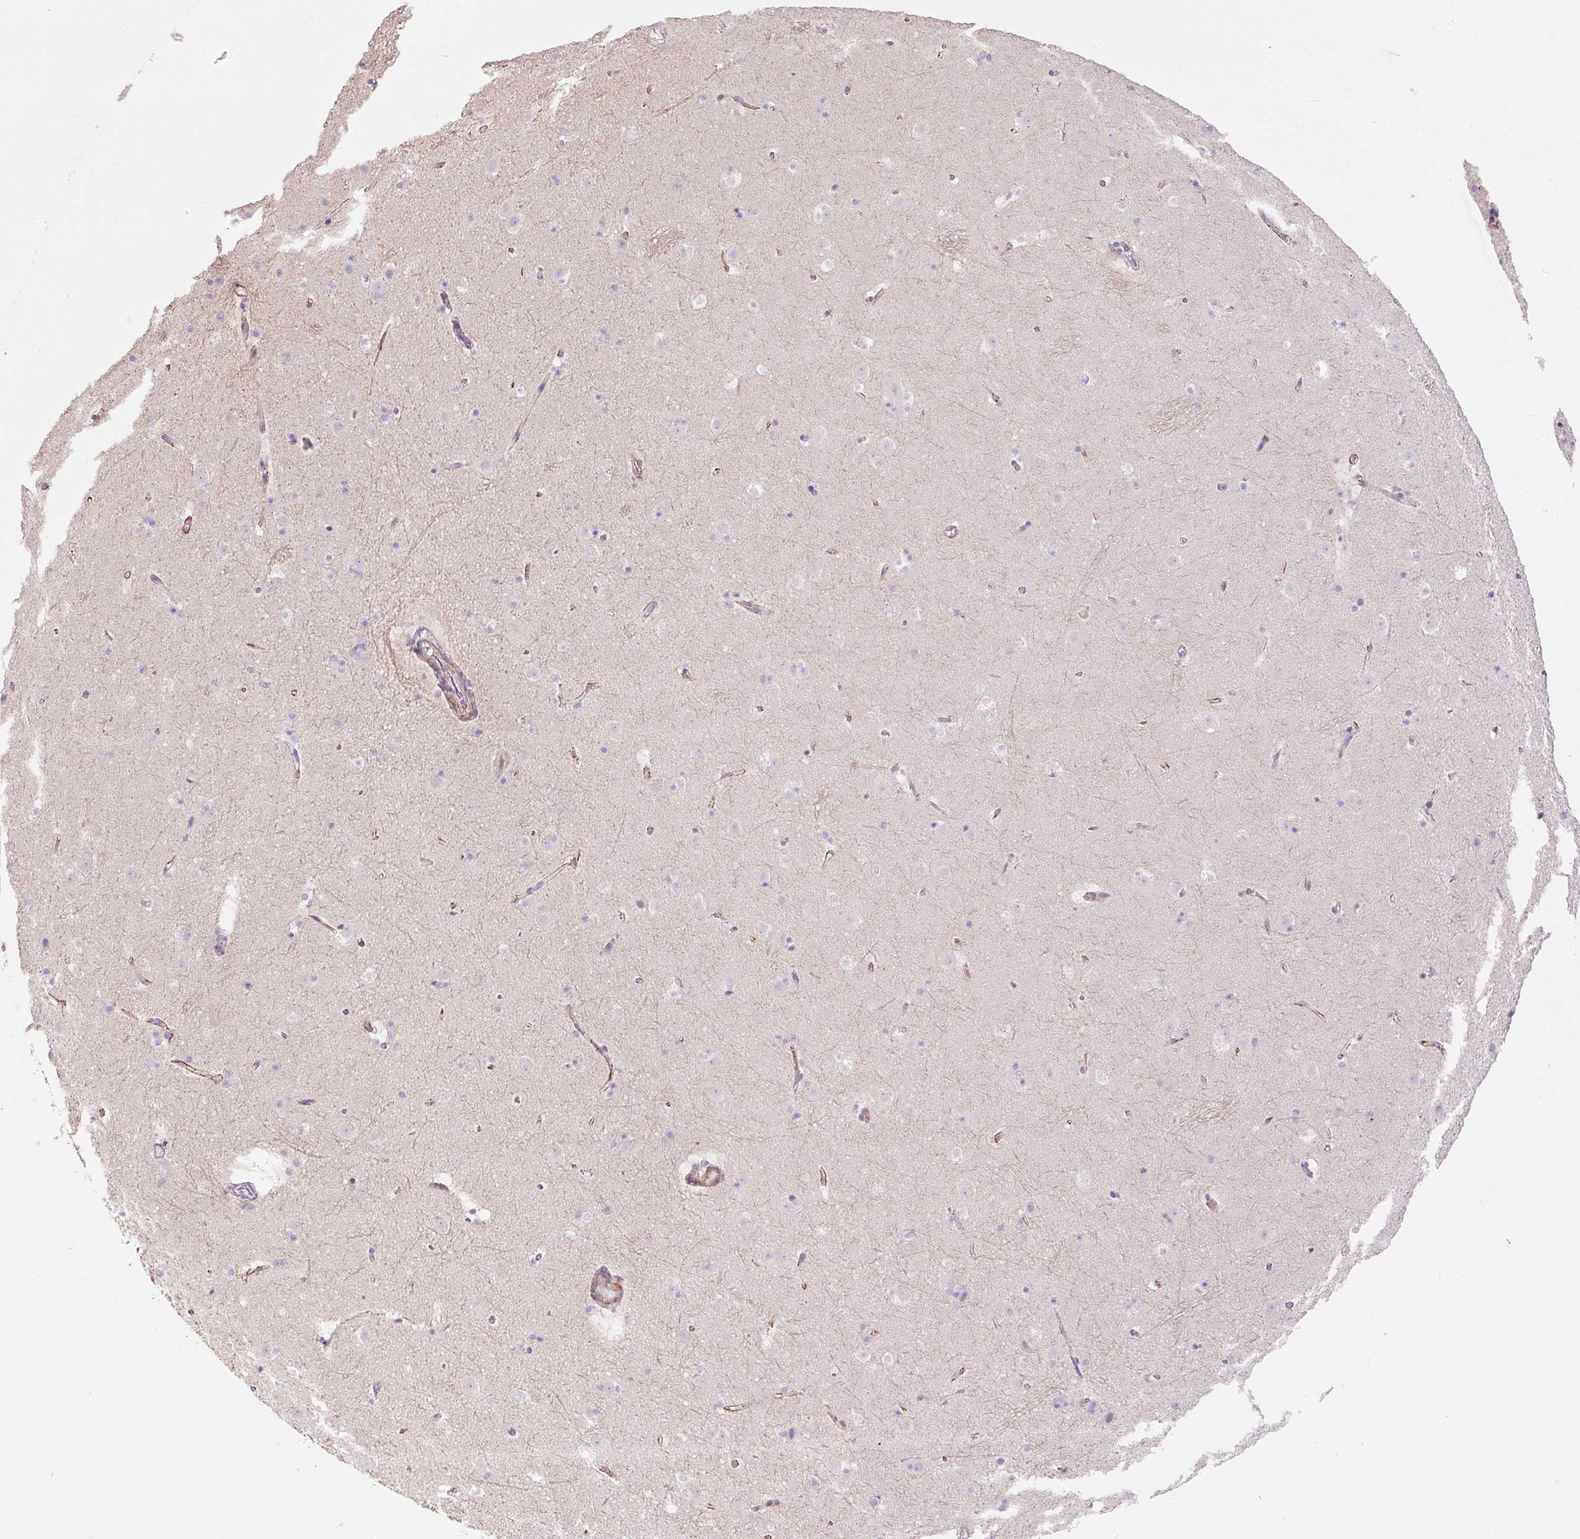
{"staining": {"intensity": "negative", "quantity": "none", "location": "none"}, "tissue": "caudate", "cell_type": "Glial cells", "image_type": "normal", "snomed": [{"axis": "morphology", "description": "Normal tissue, NOS"}, {"axis": "topography", "description": "Lateral ventricle wall"}], "caption": "Glial cells show no significant protein expression in unremarkable caudate. (Brightfield microscopy of DAB (3,3'-diaminobenzidine) IHC at high magnification).", "gene": "CCL25", "patient": {"sex": "male", "age": 37}}